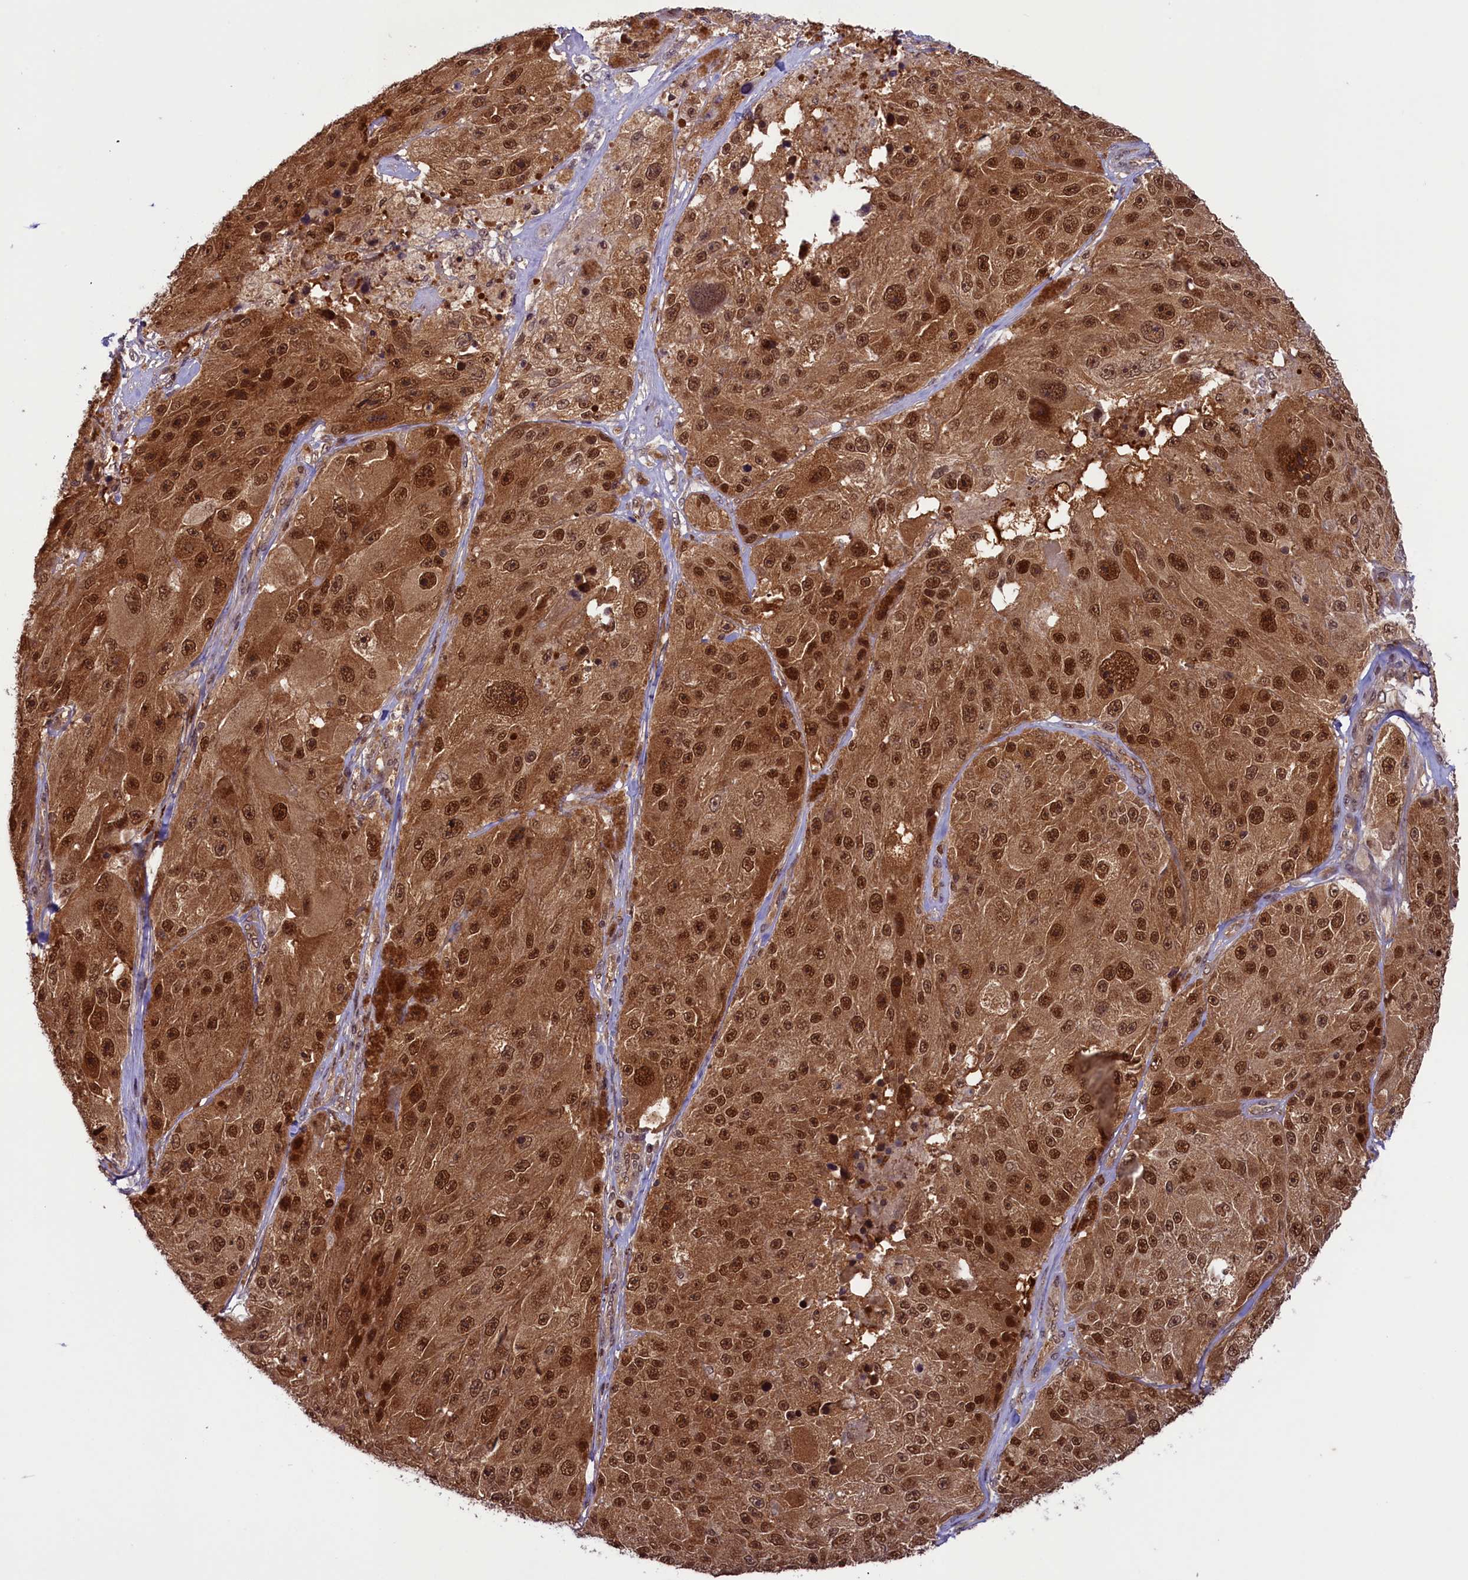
{"staining": {"intensity": "strong", "quantity": ">75%", "location": "cytoplasmic/membranous,nuclear"}, "tissue": "melanoma", "cell_type": "Tumor cells", "image_type": "cancer", "snomed": [{"axis": "morphology", "description": "Malignant melanoma, Metastatic site"}, {"axis": "topography", "description": "Lymph node"}], "caption": "Strong cytoplasmic/membranous and nuclear positivity for a protein is seen in about >75% of tumor cells of malignant melanoma (metastatic site) using IHC.", "gene": "SLC7A6OS", "patient": {"sex": "male", "age": 62}}